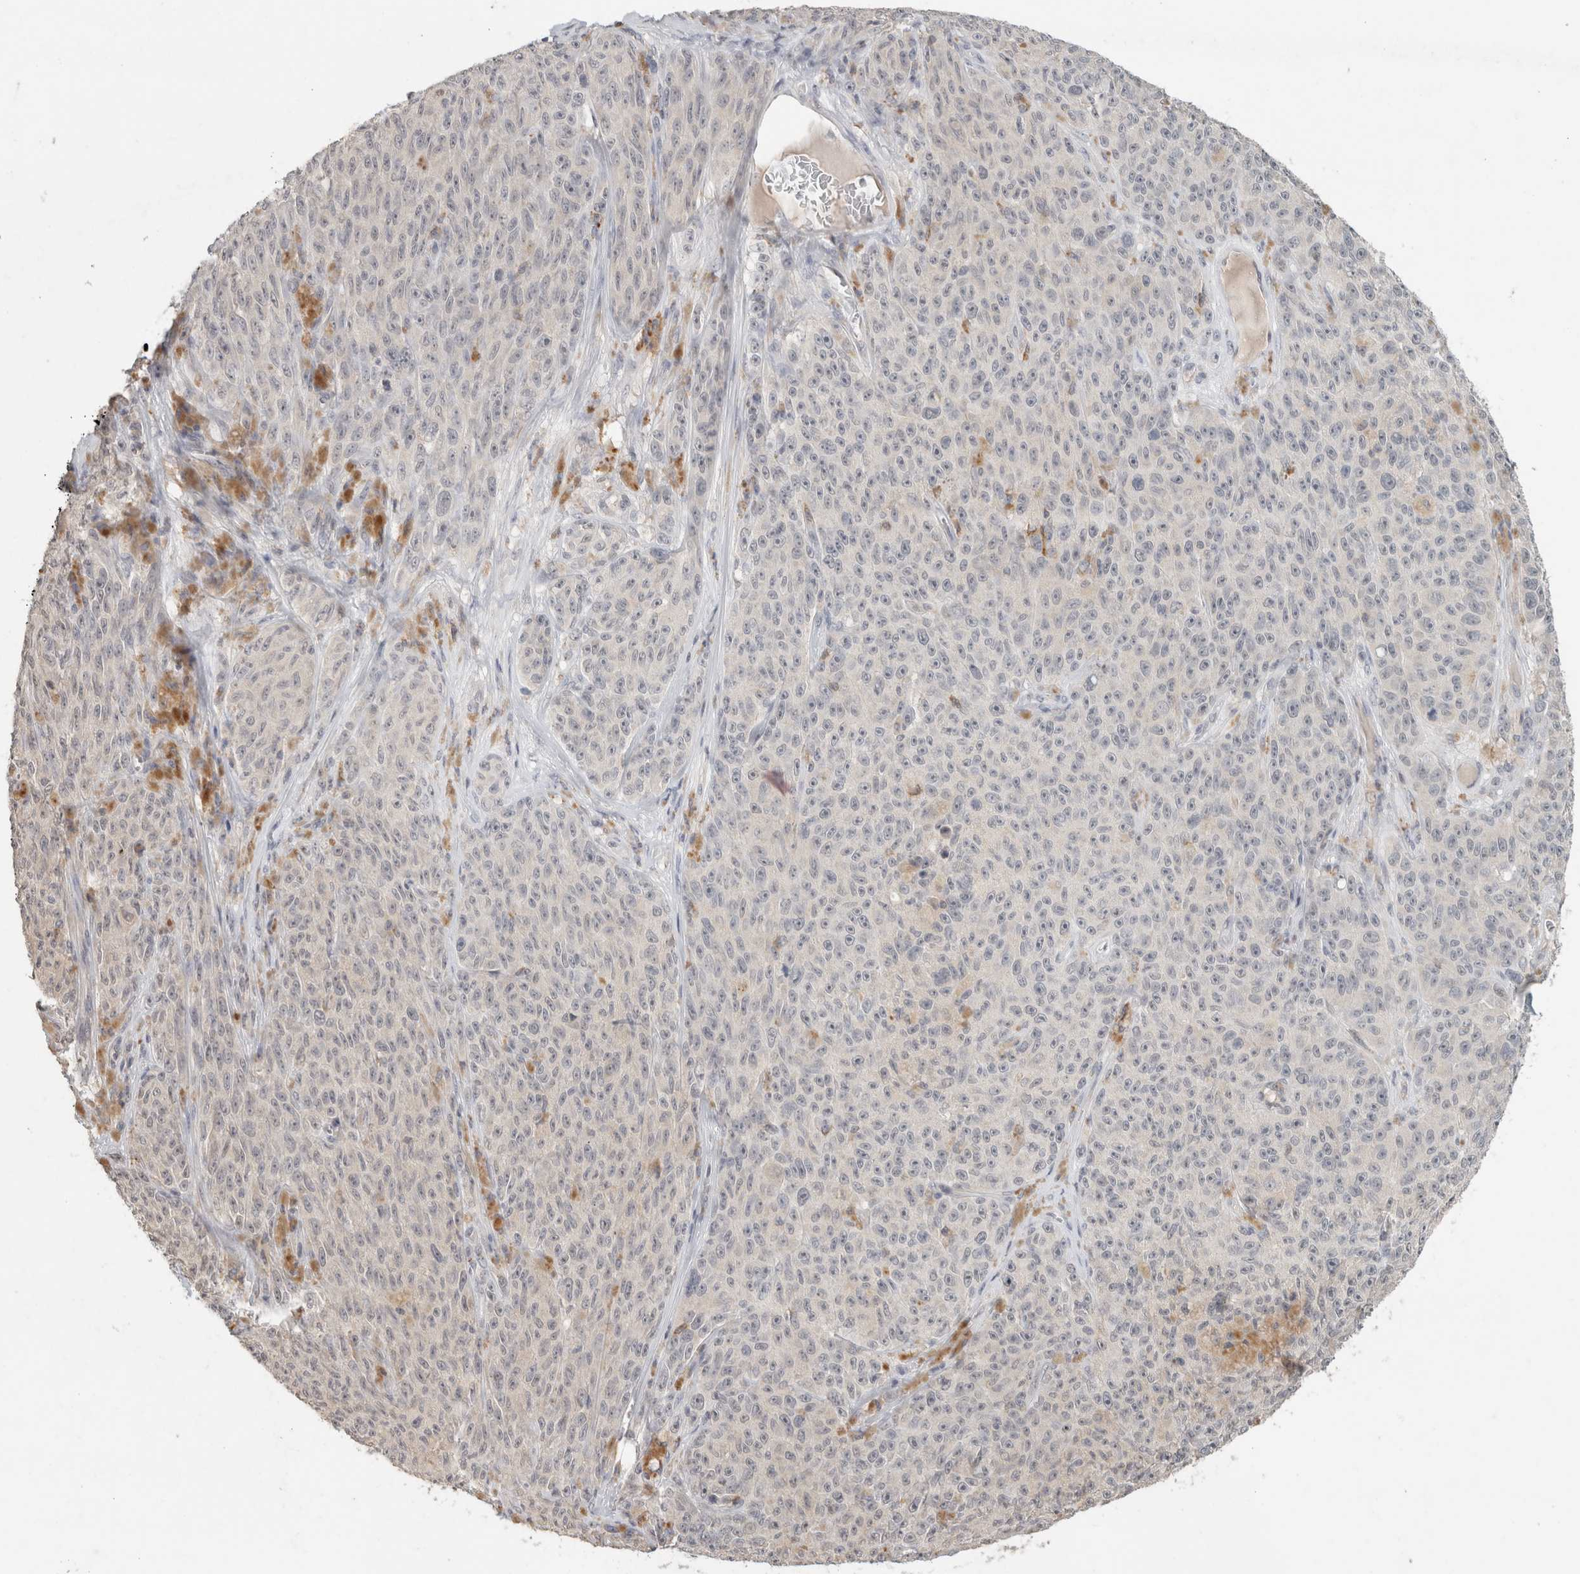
{"staining": {"intensity": "negative", "quantity": "none", "location": "none"}, "tissue": "melanoma", "cell_type": "Tumor cells", "image_type": "cancer", "snomed": [{"axis": "morphology", "description": "Malignant melanoma, NOS"}, {"axis": "topography", "description": "Skin"}], "caption": "An immunohistochemistry (IHC) photomicrograph of malignant melanoma is shown. There is no staining in tumor cells of malignant melanoma.", "gene": "TRAT1", "patient": {"sex": "female", "age": 82}}